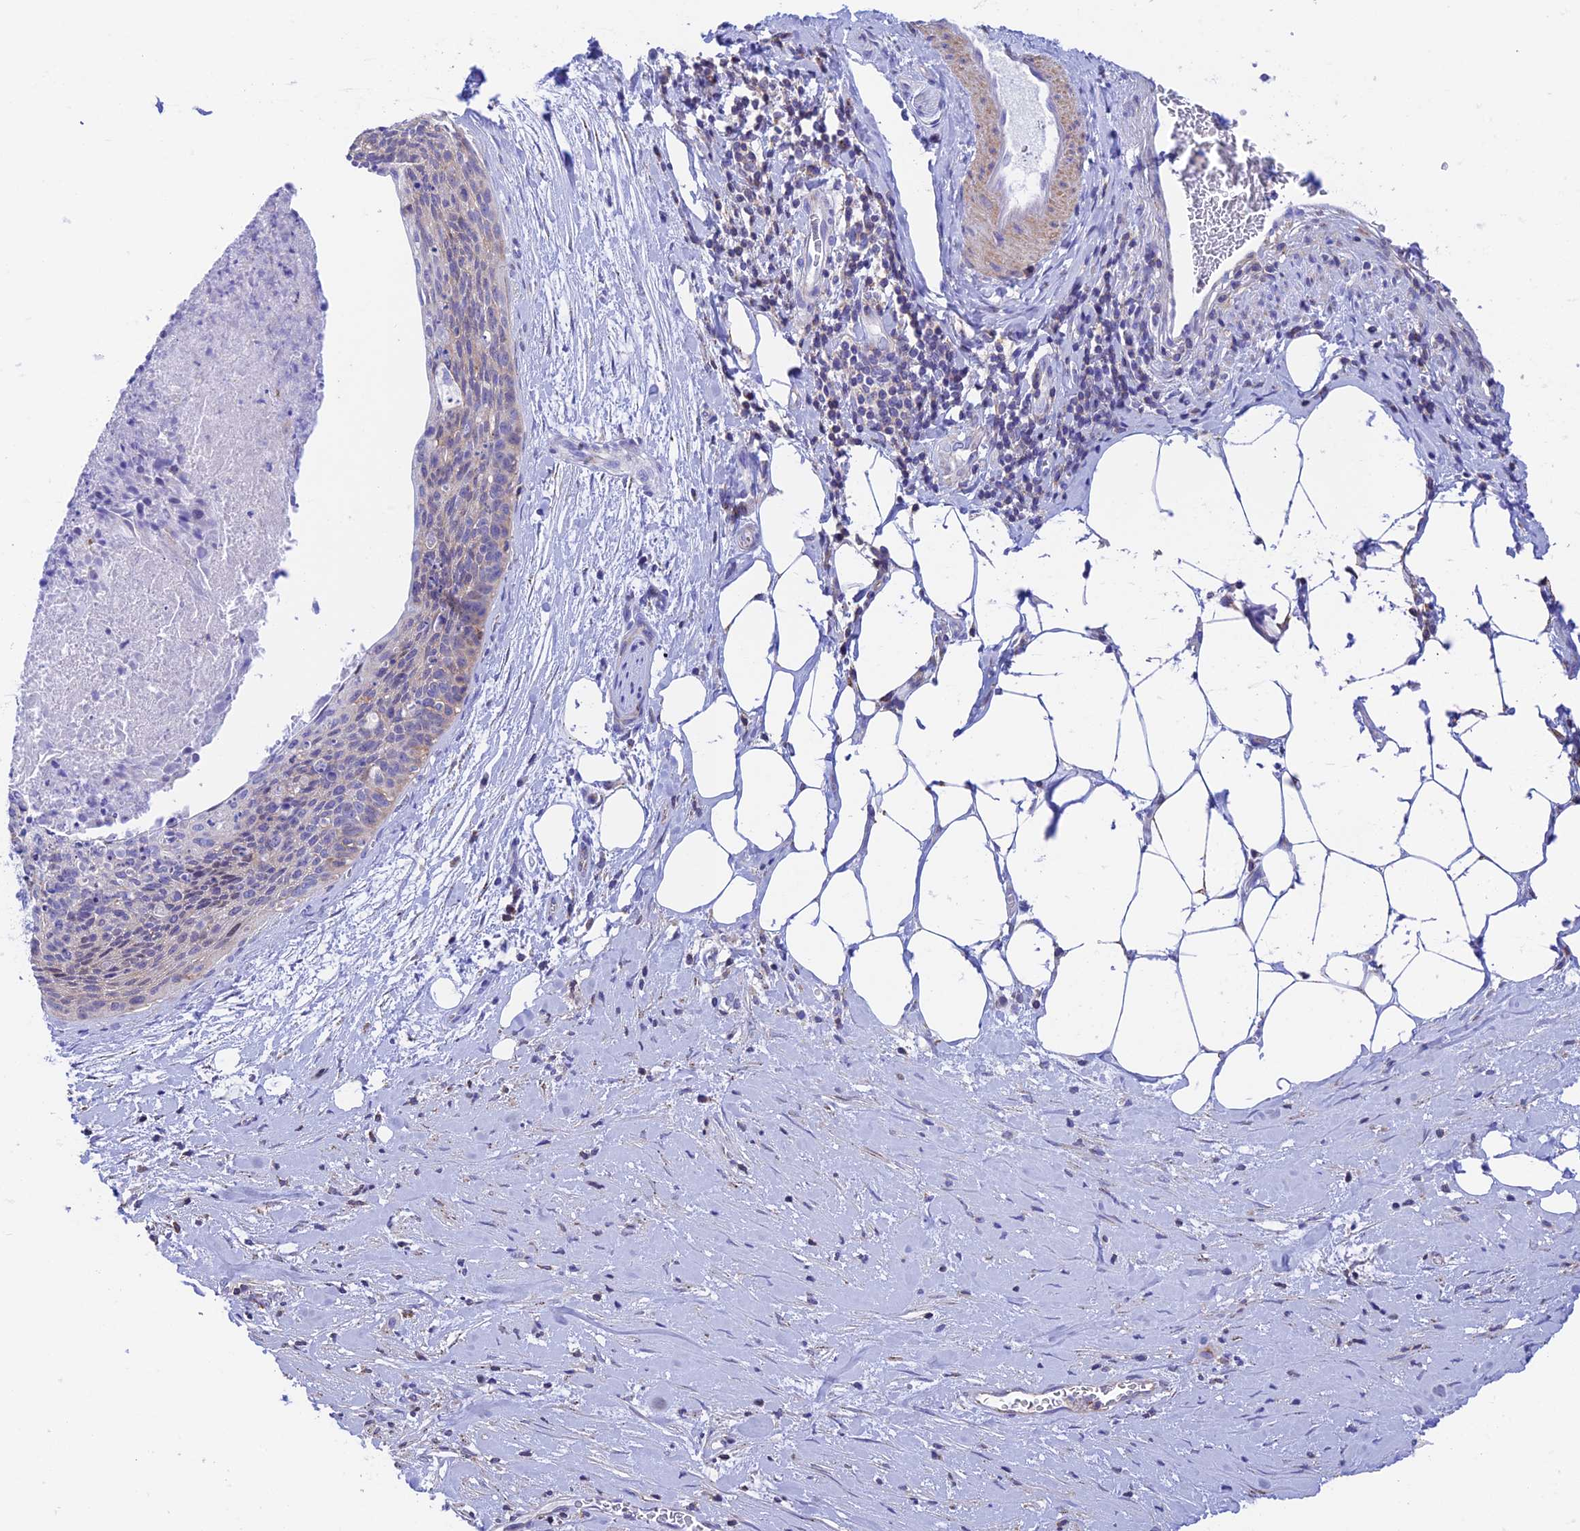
{"staining": {"intensity": "negative", "quantity": "none", "location": "none"}, "tissue": "cervical cancer", "cell_type": "Tumor cells", "image_type": "cancer", "snomed": [{"axis": "morphology", "description": "Squamous cell carcinoma, NOS"}, {"axis": "topography", "description": "Cervix"}], "caption": "This is a micrograph of immunohistochemistry (IHC) staining of cervical cancer, which shows no staining in tumor cells. Brightfield microscopy of immunohistochemistry (IHC) stained with DAB (brown) and hematoxylin (blue), captured at high magnification.", "gene": "PRIM1", "patient": {"sex": "female", "age": 55}}